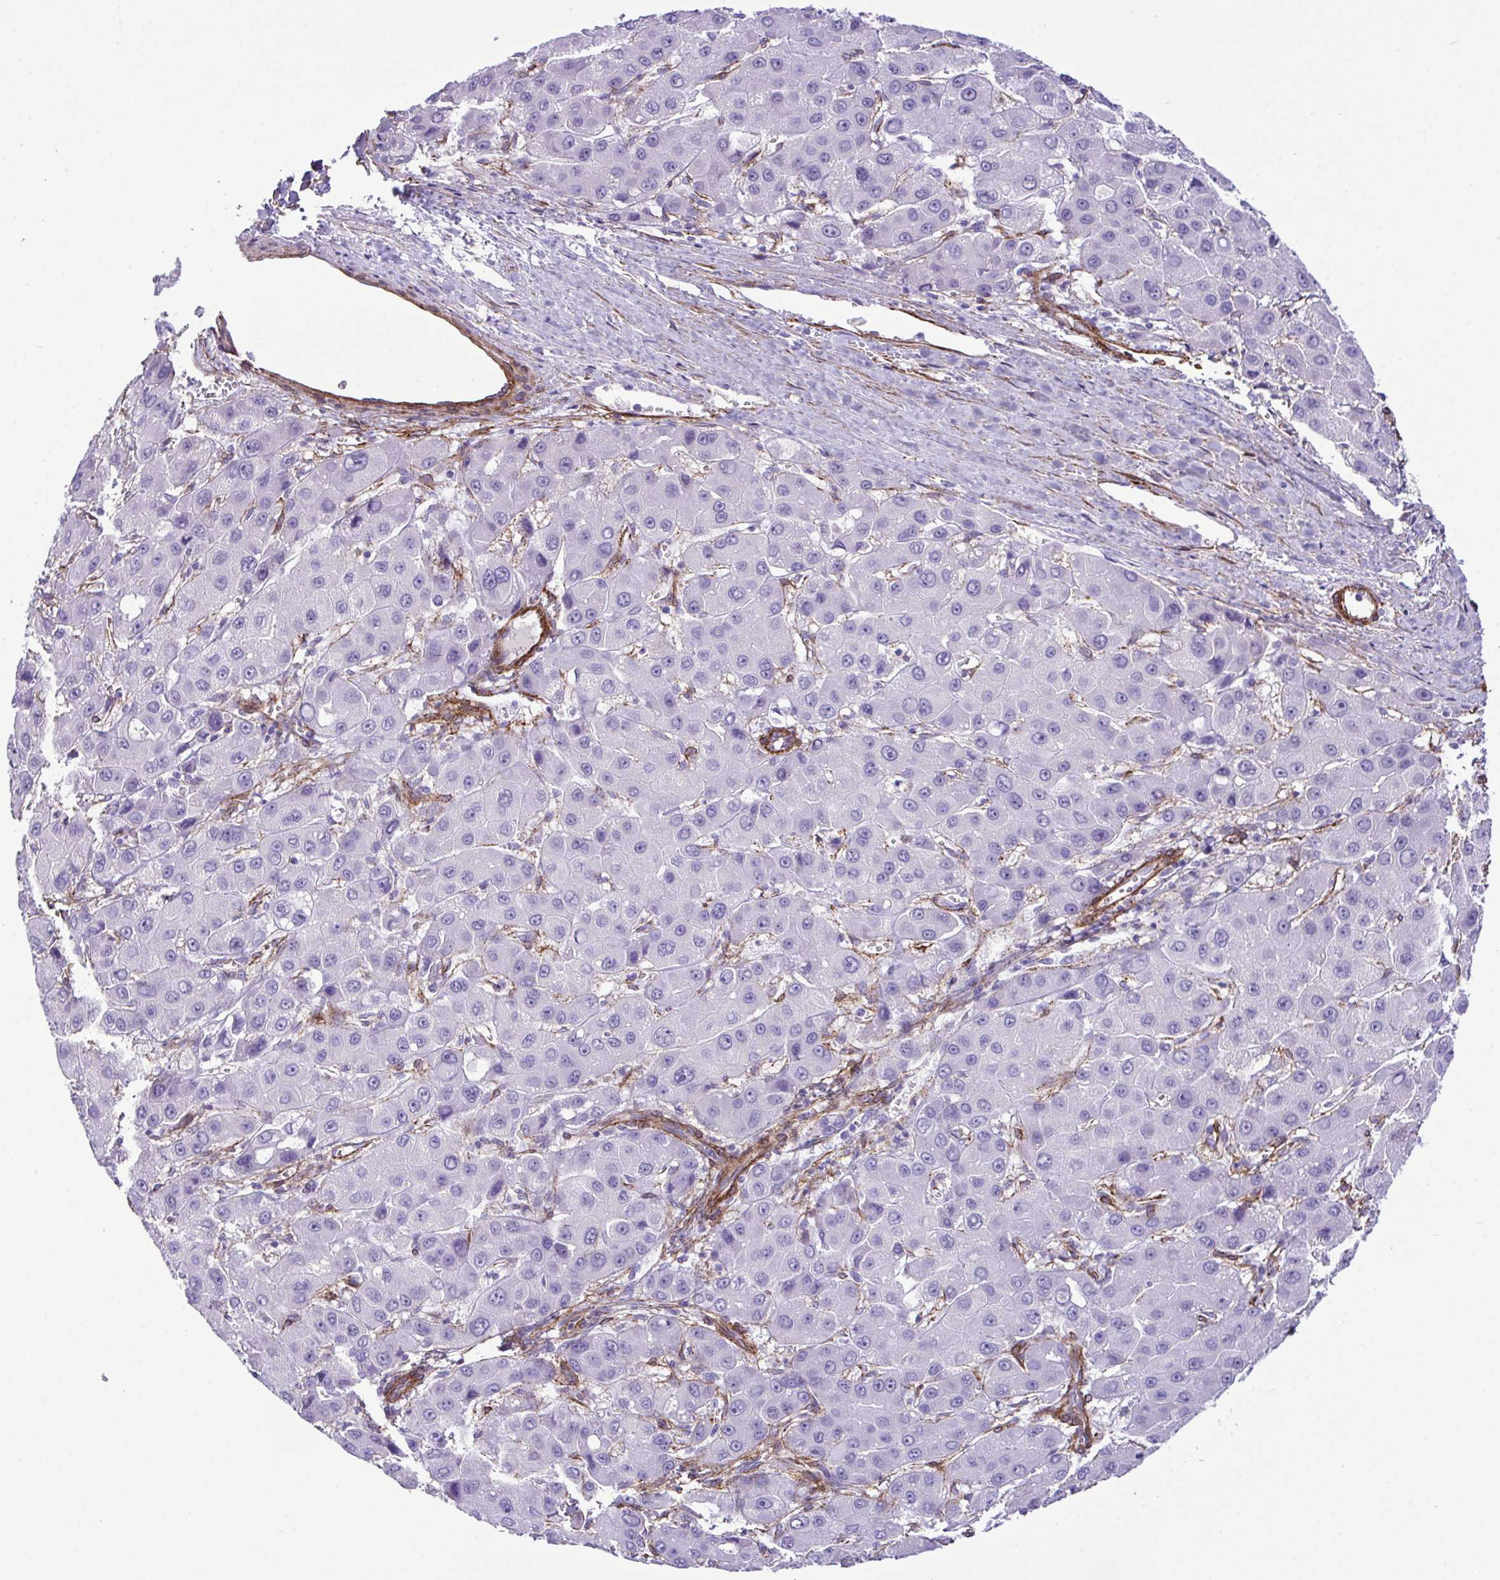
{"staining": {"intensity": "negative", "quantity": "none", "location": "none"}, "tissue": "liver cancer", "cell_type": "Tumor cells", "image_type": "cancer", "snomed": [{"axis": "morphology", "description": "Carcinoma, Hepatocellular, NOS"}, {"axis": "topography", "description": "Liver"}], "caption": "A histopathology image of human liver cancer is negative for staining in tumor cells.", "gene": "SYNPO2L", "patient": {"sex": "male", "age": 55}}